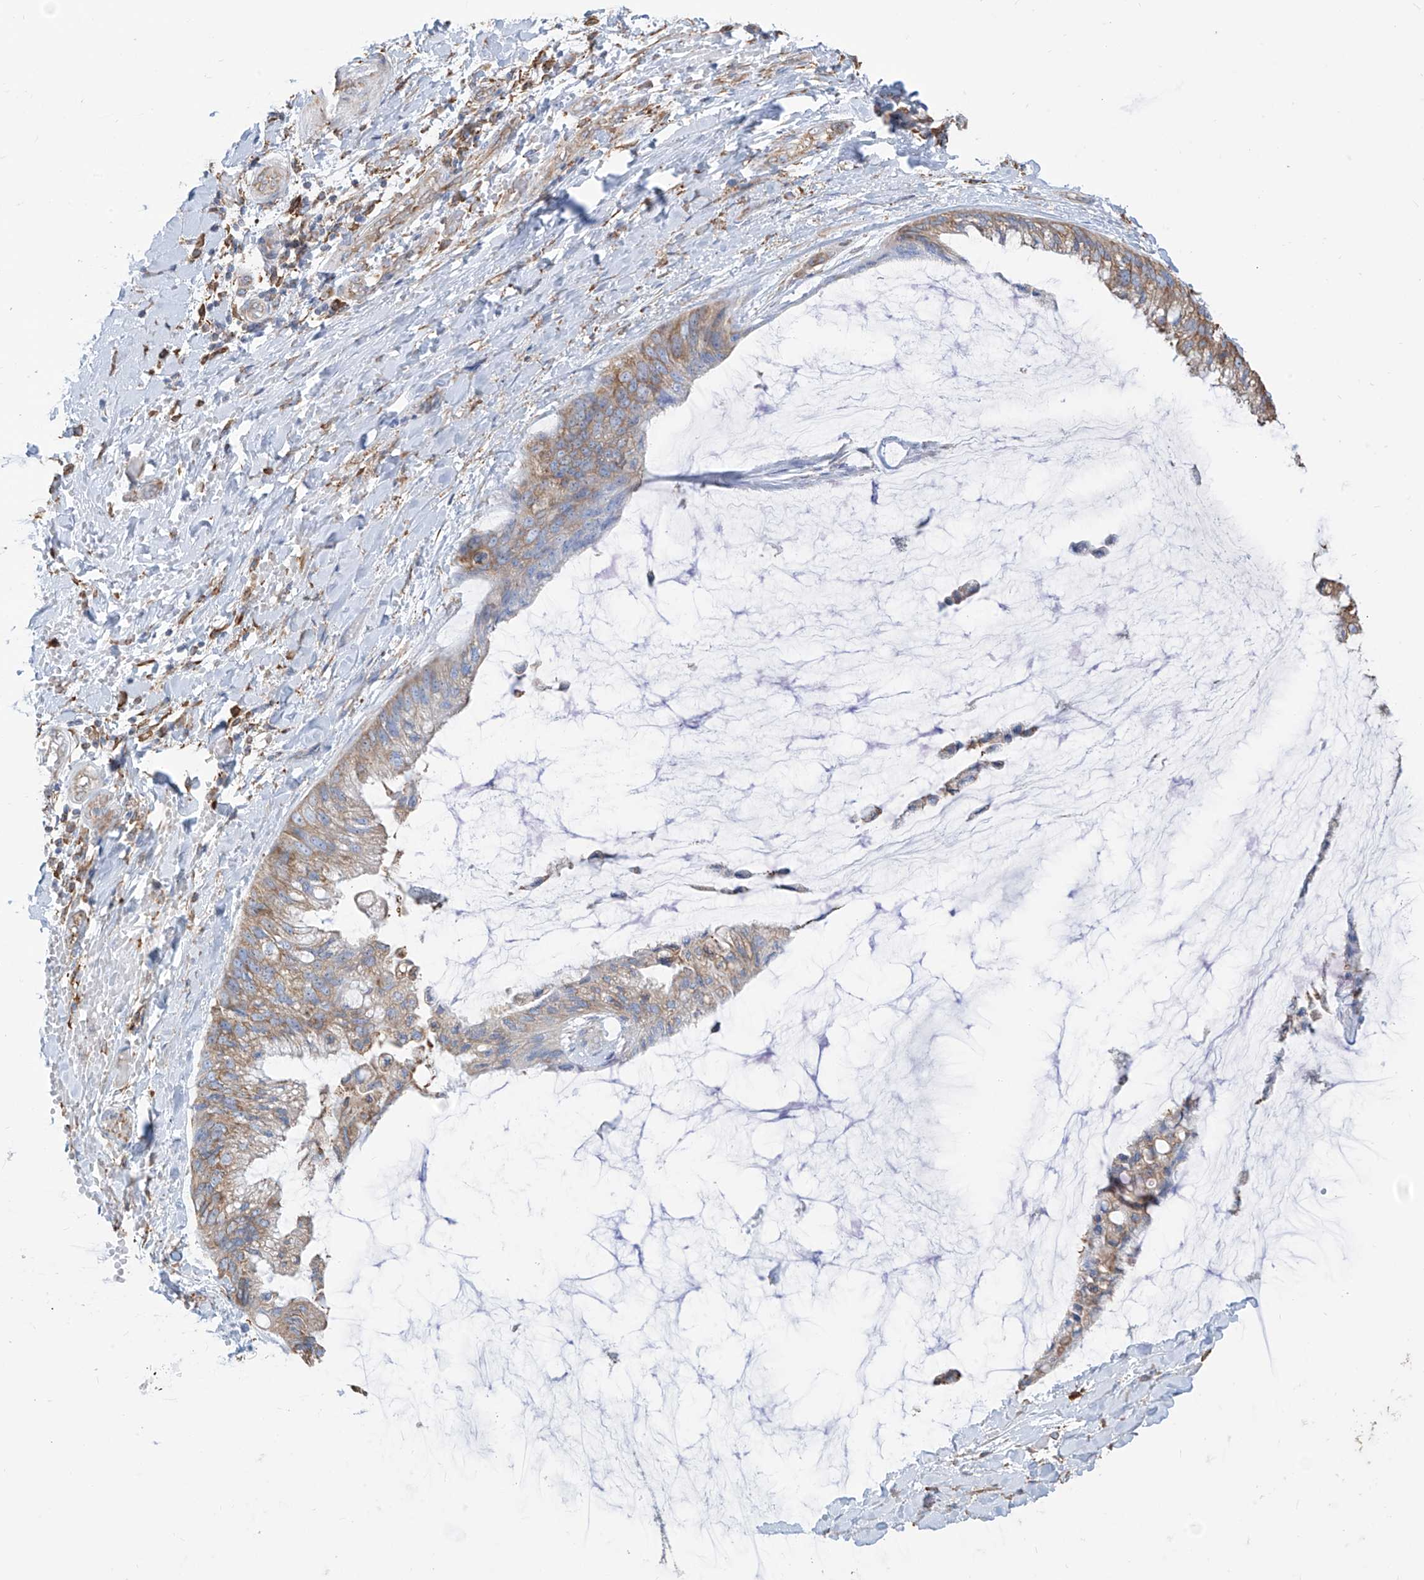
{"staining": {"intensity": "moderate", "quantity": ">75%", "location": "cytoplasmic/membranous"}, "tissue": "ovarian cancer", "cell_type": "Tumor cells", "image_type": "cancer", "snomed": [{"axis": "morphology", "description": "Cystadenocarcinoma, mucinous, NOS"}, {"axis": "topography", "description": "Ovary"}], "caption": "Immunohistochemical staining of human ovarian cancer demonstrates moderate cytoplasmic/membranous protein positivity in about >75% of tumor cells. (DAB IHC, brown staining for protein, blue staining for nuclei).", "gene": "PDIA6", "patient": {"sex": "female", "age": 39}}